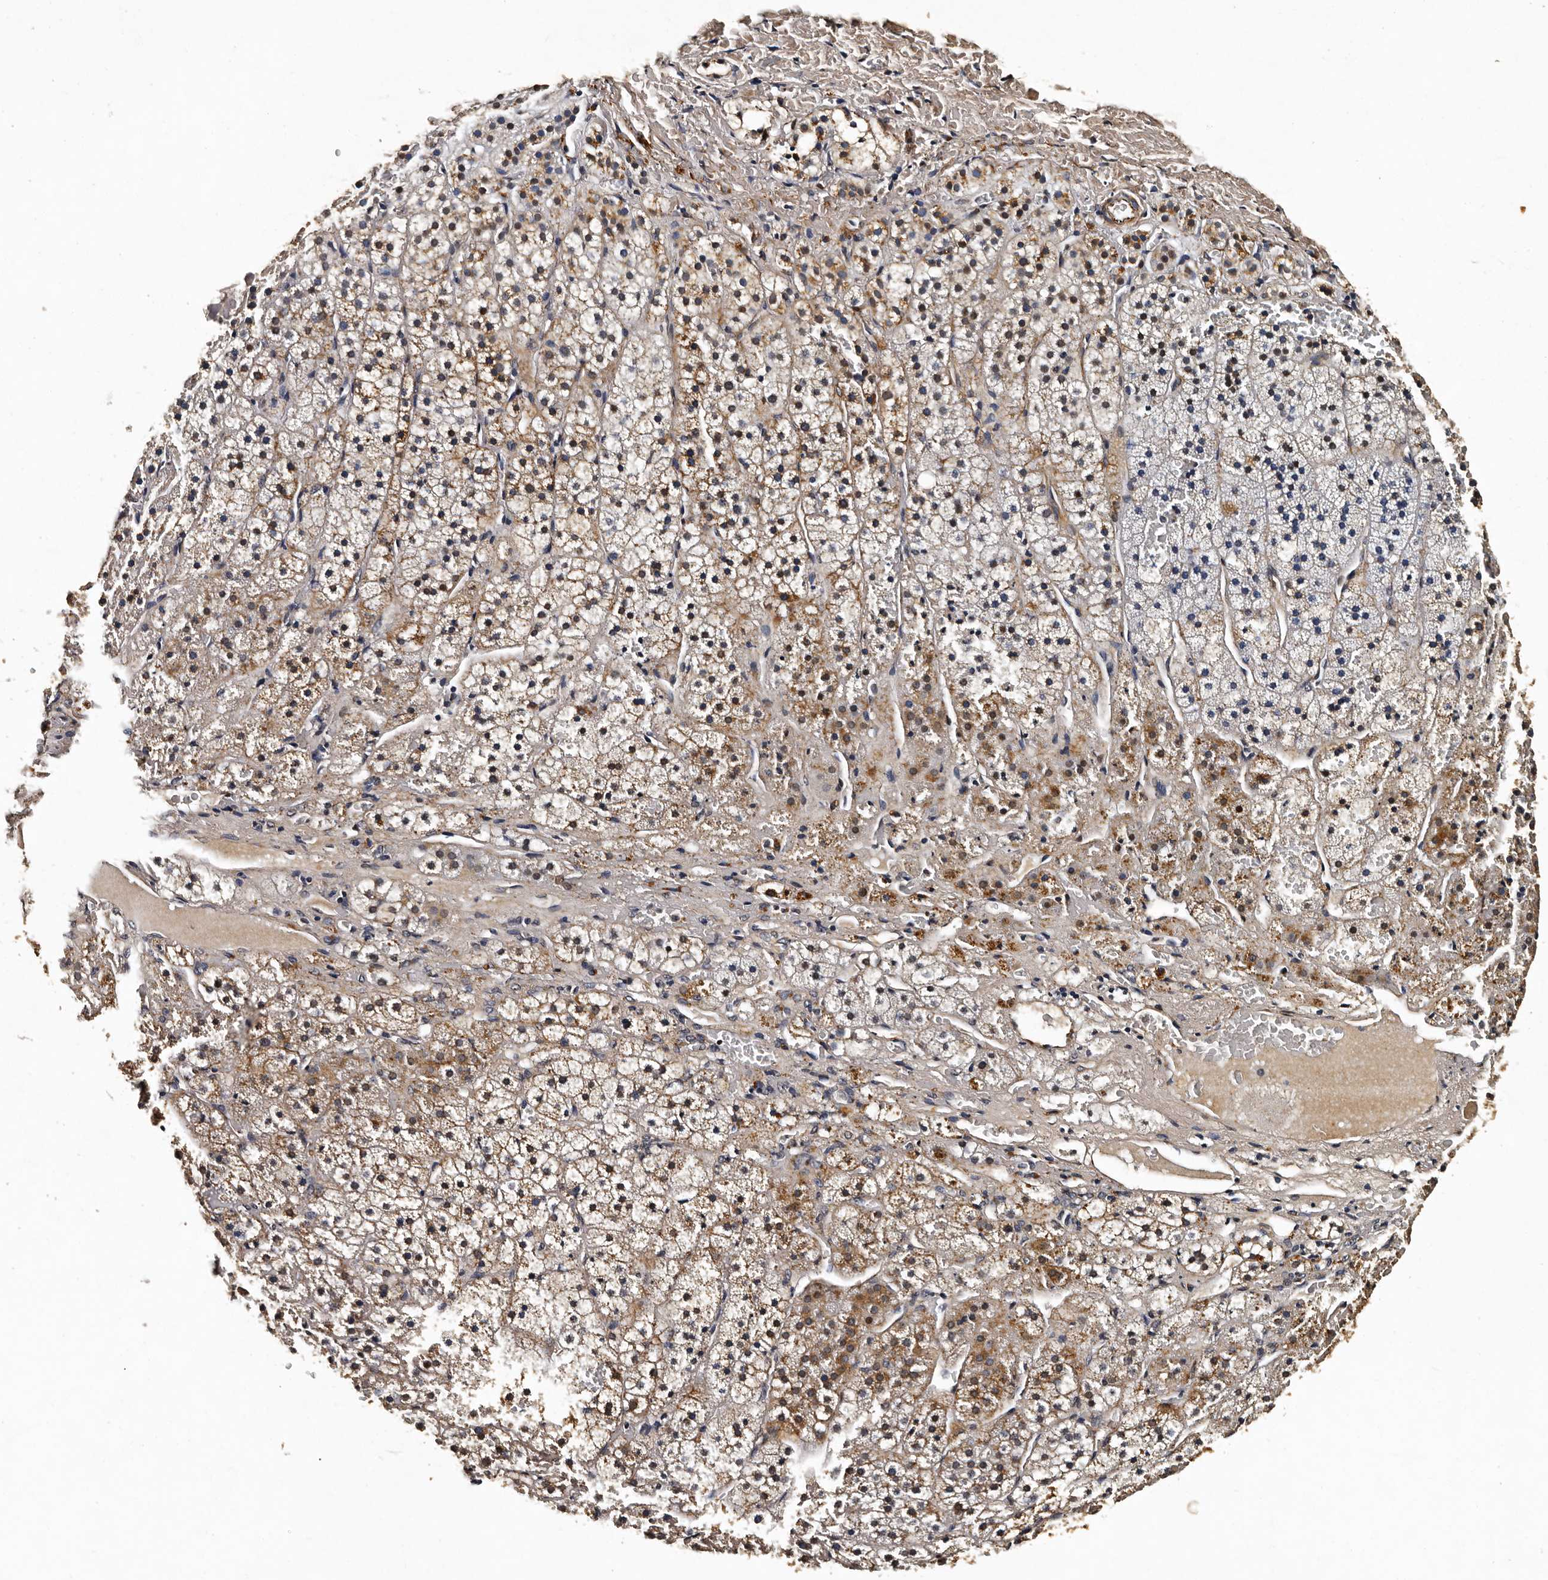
{"staining": {"intensity": "moderate", "quantity": "25%-75%", "location": "cytoplasmic/membranous"}, "tissue": "adrenal gland", "cell_type": "Glandular cells", "image_type": "normal", "snomed": [{"axis": "morphology", "description": "Normal tissue, NOS"}, {"axis": "topography", "description": "Adrenal gland"}], "caption": "Brown immunohistochemical staining in normal human adrenal gland displays moderate cytoplasmic/membranous positivity in about 25%-75% of glandular cells.", "gene": "CPNE3", "patient": {"sex": "female", "age": 44}}